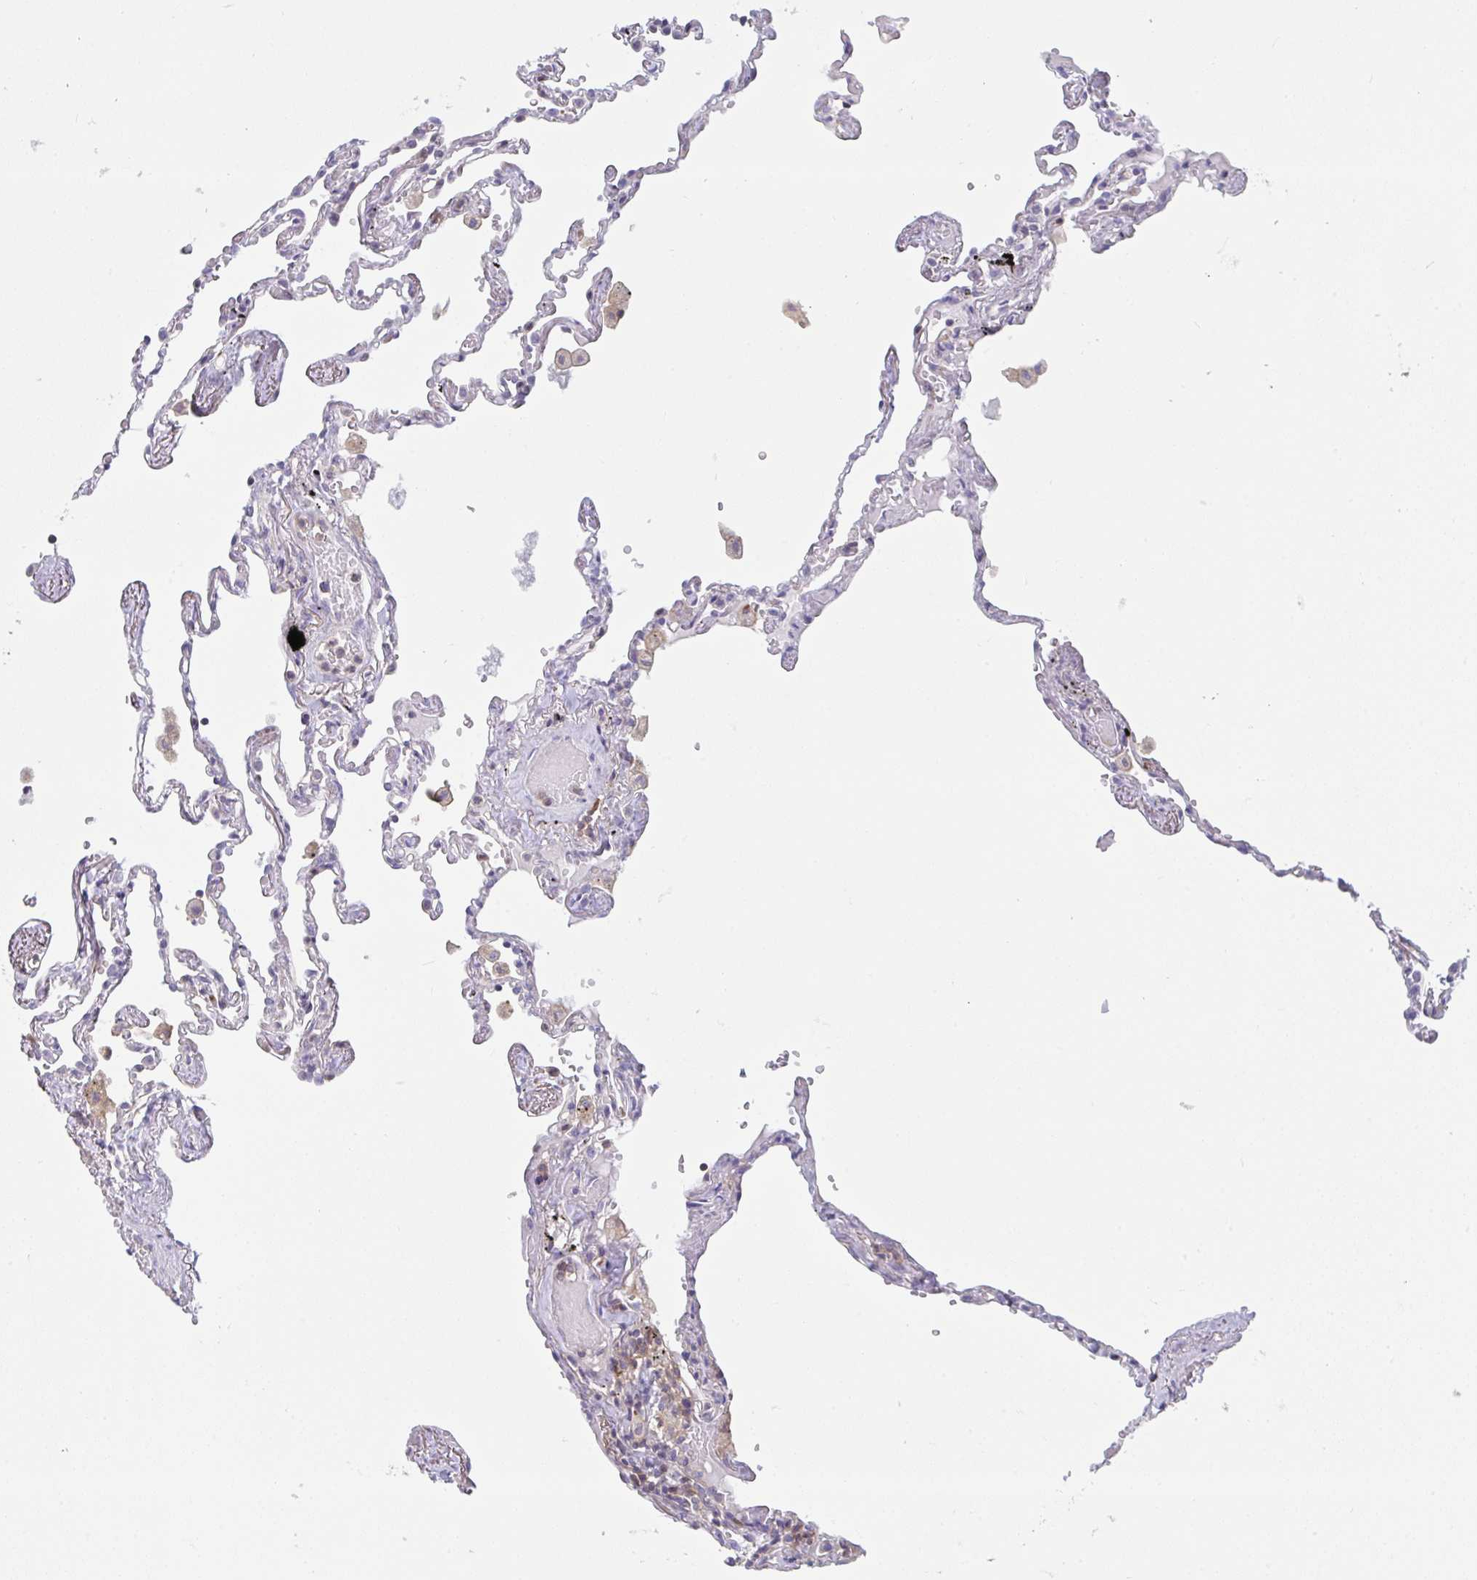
{"staining": {"intensity": "moderate", "quantity": "<25%", "location": "cytoplasmic/membranous"}, "tissue": "lung", "cell_type": "Alveolar cells", "image_type": "normal", "snomed": [{"axis": "morphology", "description": "Normal tissue, NOS"}, {"axis": "topography", "description": "Lung"}], "caption": "This is a histology image of immunohistochemistry staining of benign lung, which shows moderate positivity in the cytoplasmic/membranous of alveolar cells.", "gene": "DISP2", "patient": {"sex": "female", "age": 67}}